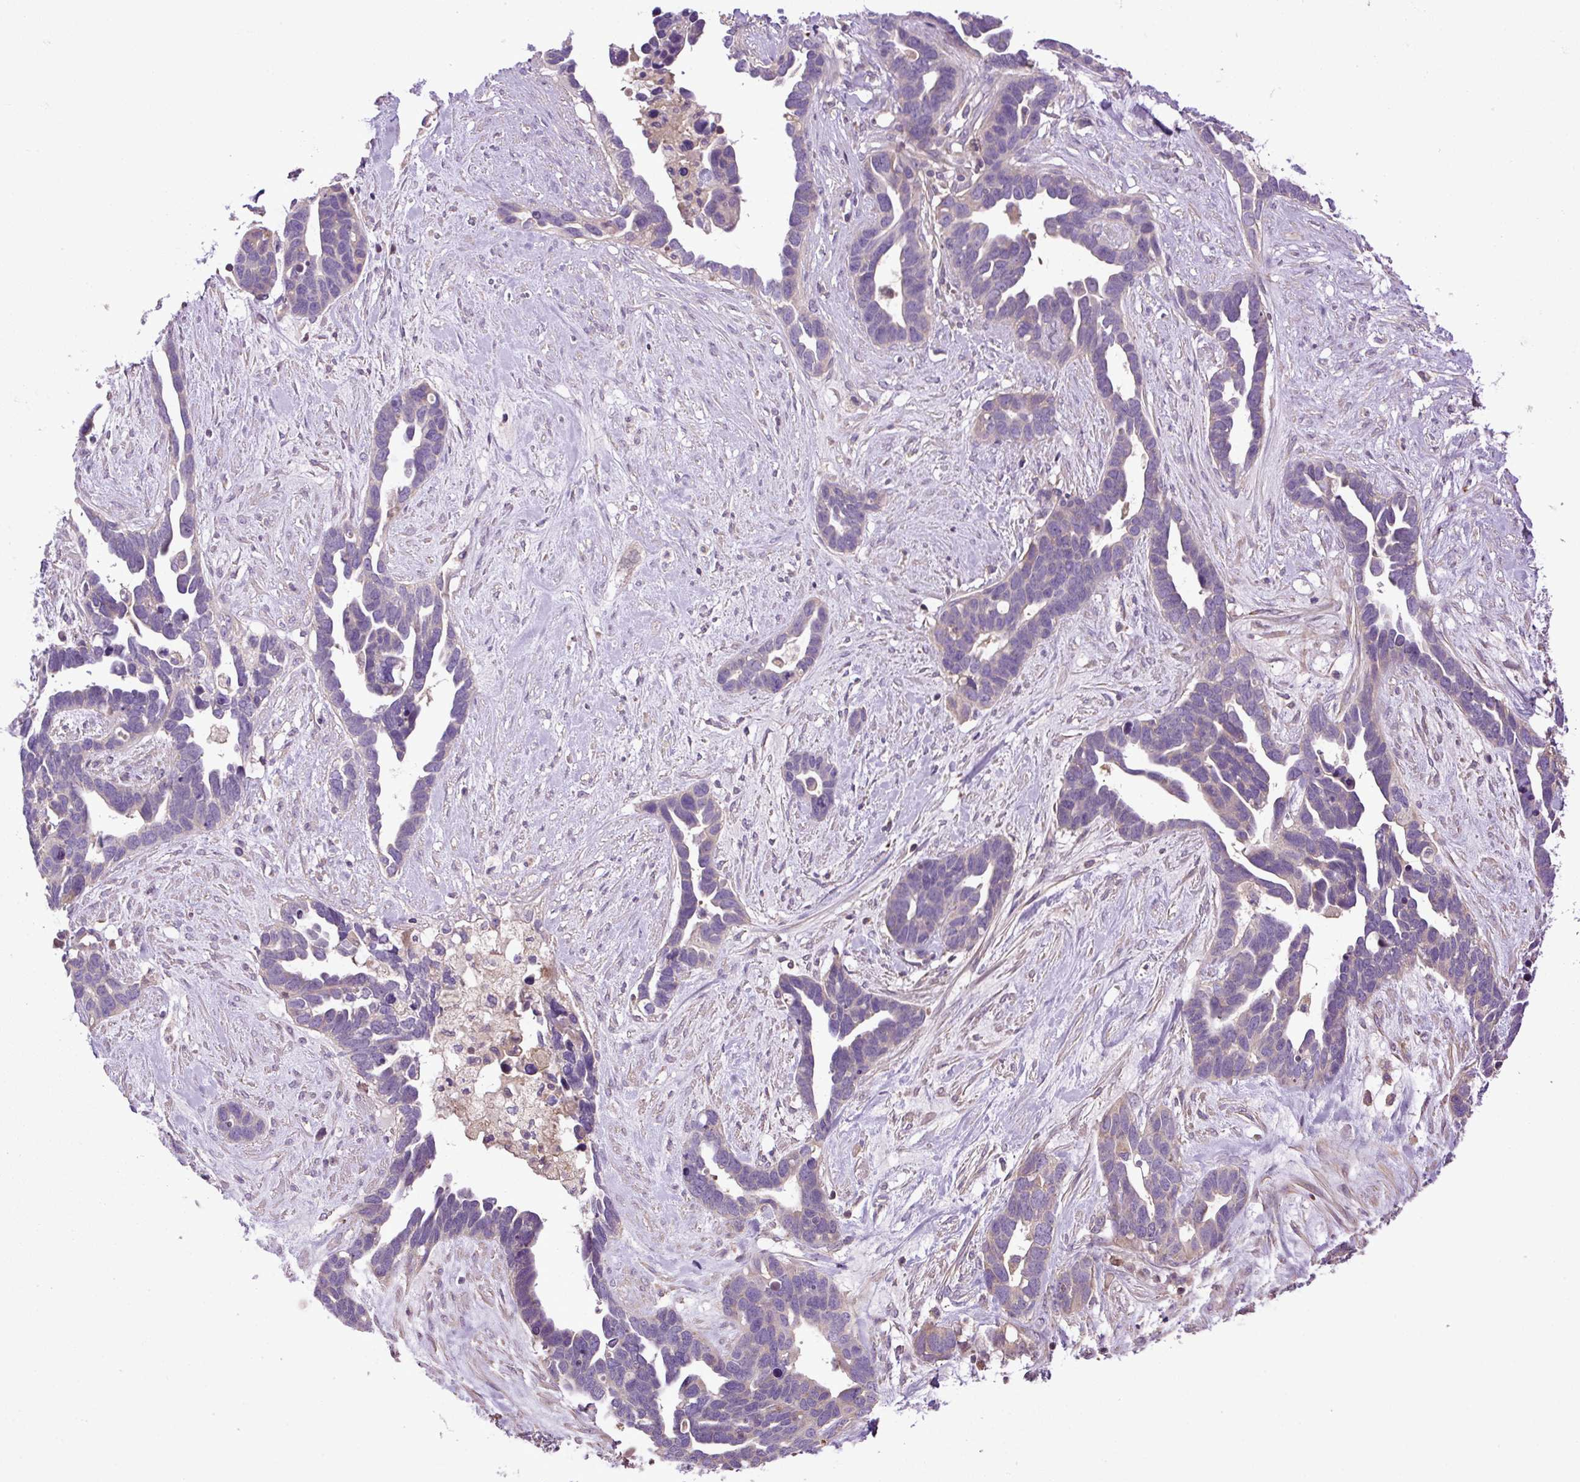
{"staining": {"intensity": "negative", "quantity": "none", "location": "none"}, "tissue": "ovarian cancer", "cell_type": "Tumor cells", "image_type": "cancer", "snomed": [{"axis": "morphology", "description": "Cystadenocarcinoma, serous, NOS"}, {"axis": "topography", "description": "Ovary"}], "caption": "This is a photomicrograph of immunohistochemistry staining of serous cystadenocarcinoma (ovarian), which shows no staining in tumor cells.", "gene": "CXCL13", "patient": {"sex": "female", "age": 54}}